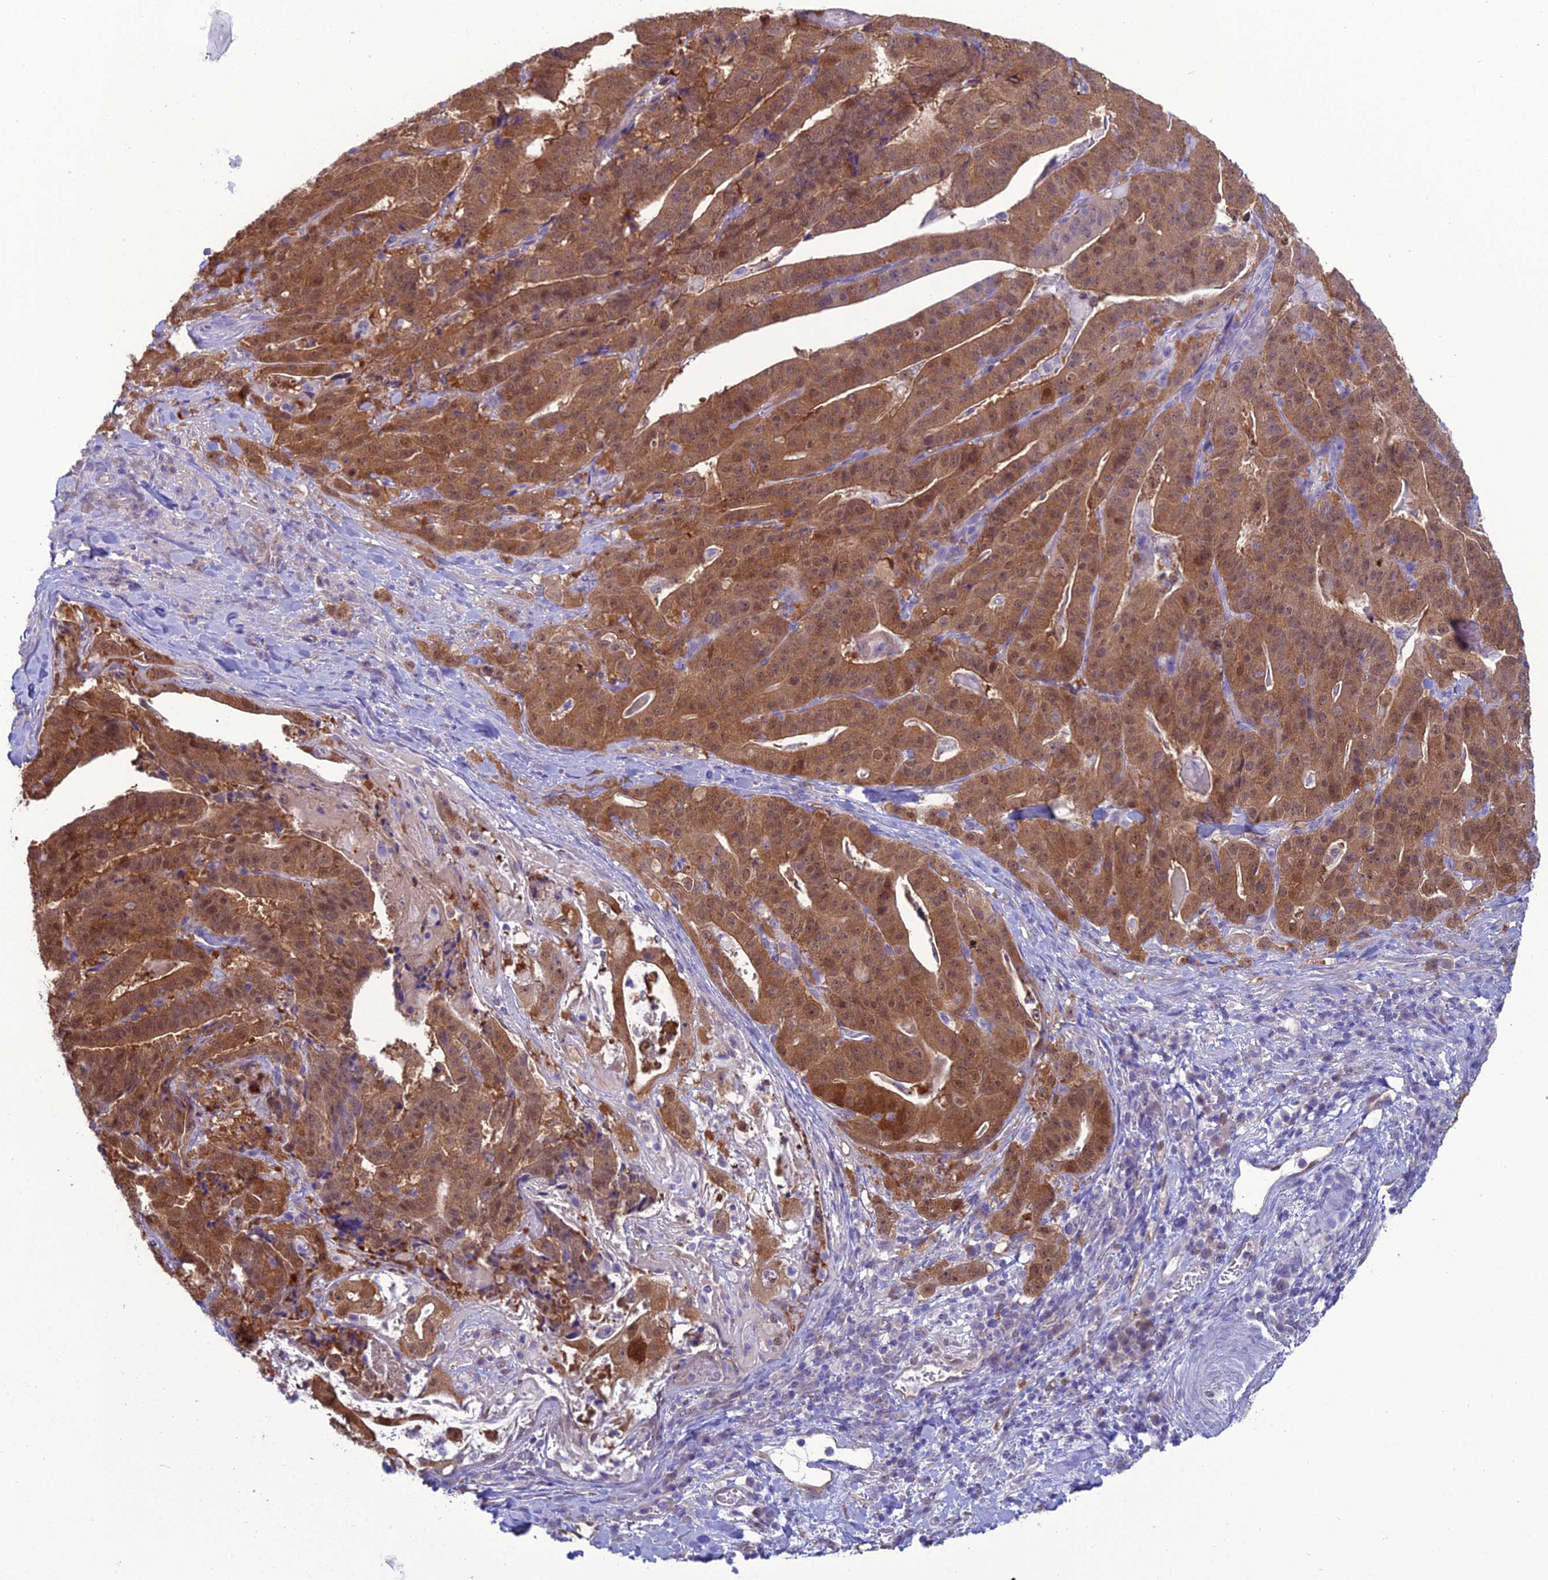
{"staining": {"intensity": "moderate", "quantity": ">75%", "location": "cytoplasmic/membranous"}, "tissue": "stomach cancer", "cell_type": "Tumor cells", "image_type": "cancer", "snomed": [{"axis": "morphology", "description": "Adenocarcinoma, NOS"}, {"axis": "topography", "description": "Stomach"}], "caption": "A high-resolution photomicrograph shows immunohistochemistry staining of adenocarcinoma (stomach), which reveals moderate cytoplasmic/membranous staining in about >75% of tumor cells. The staining was performed using DAB, with brown indicating positive protein expression. Nuclei are stained blue with hematoxylin.", "gene": "GNPNAT1", "patient": {"sex": "male", "age": 48}}